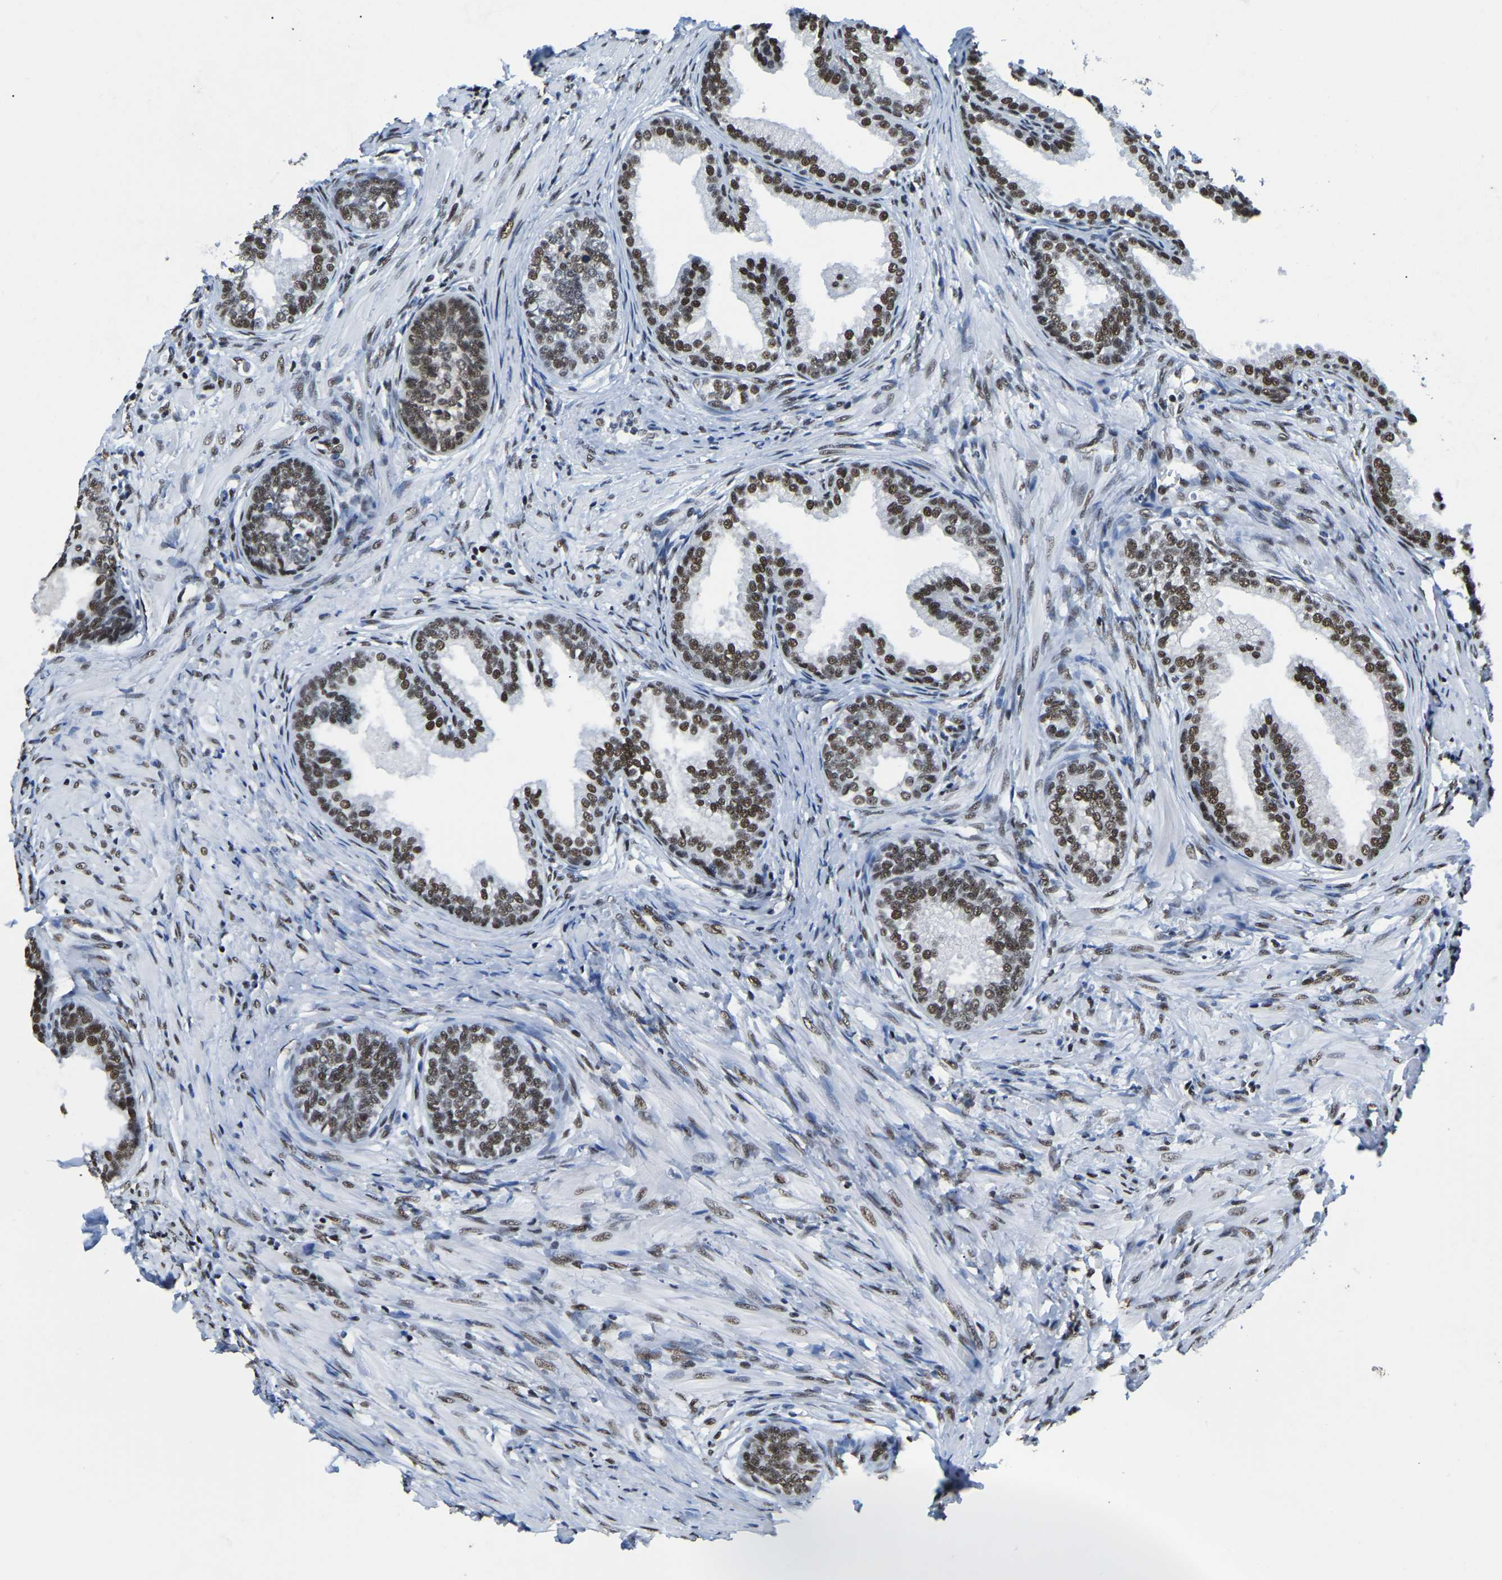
{"staining": {"intensity": "strong", "quantity": ">75%", "location": "nuclear"}, "tissue": "prostate", "cell_type": "Glandular cells", "image_type": "normal", "snomed": [{"axis": "morphology", "description": "Normal tissue, NOS"}, {"axis": "topography", "description": "Prostate"}], "caption": "Immunohistochemical staining of normal prostate demonstrates strong nuclear protein positivity in about >75% of glandular cells.", "gene": "UBA1", "patient": {"sex": "male", "age": 76}}